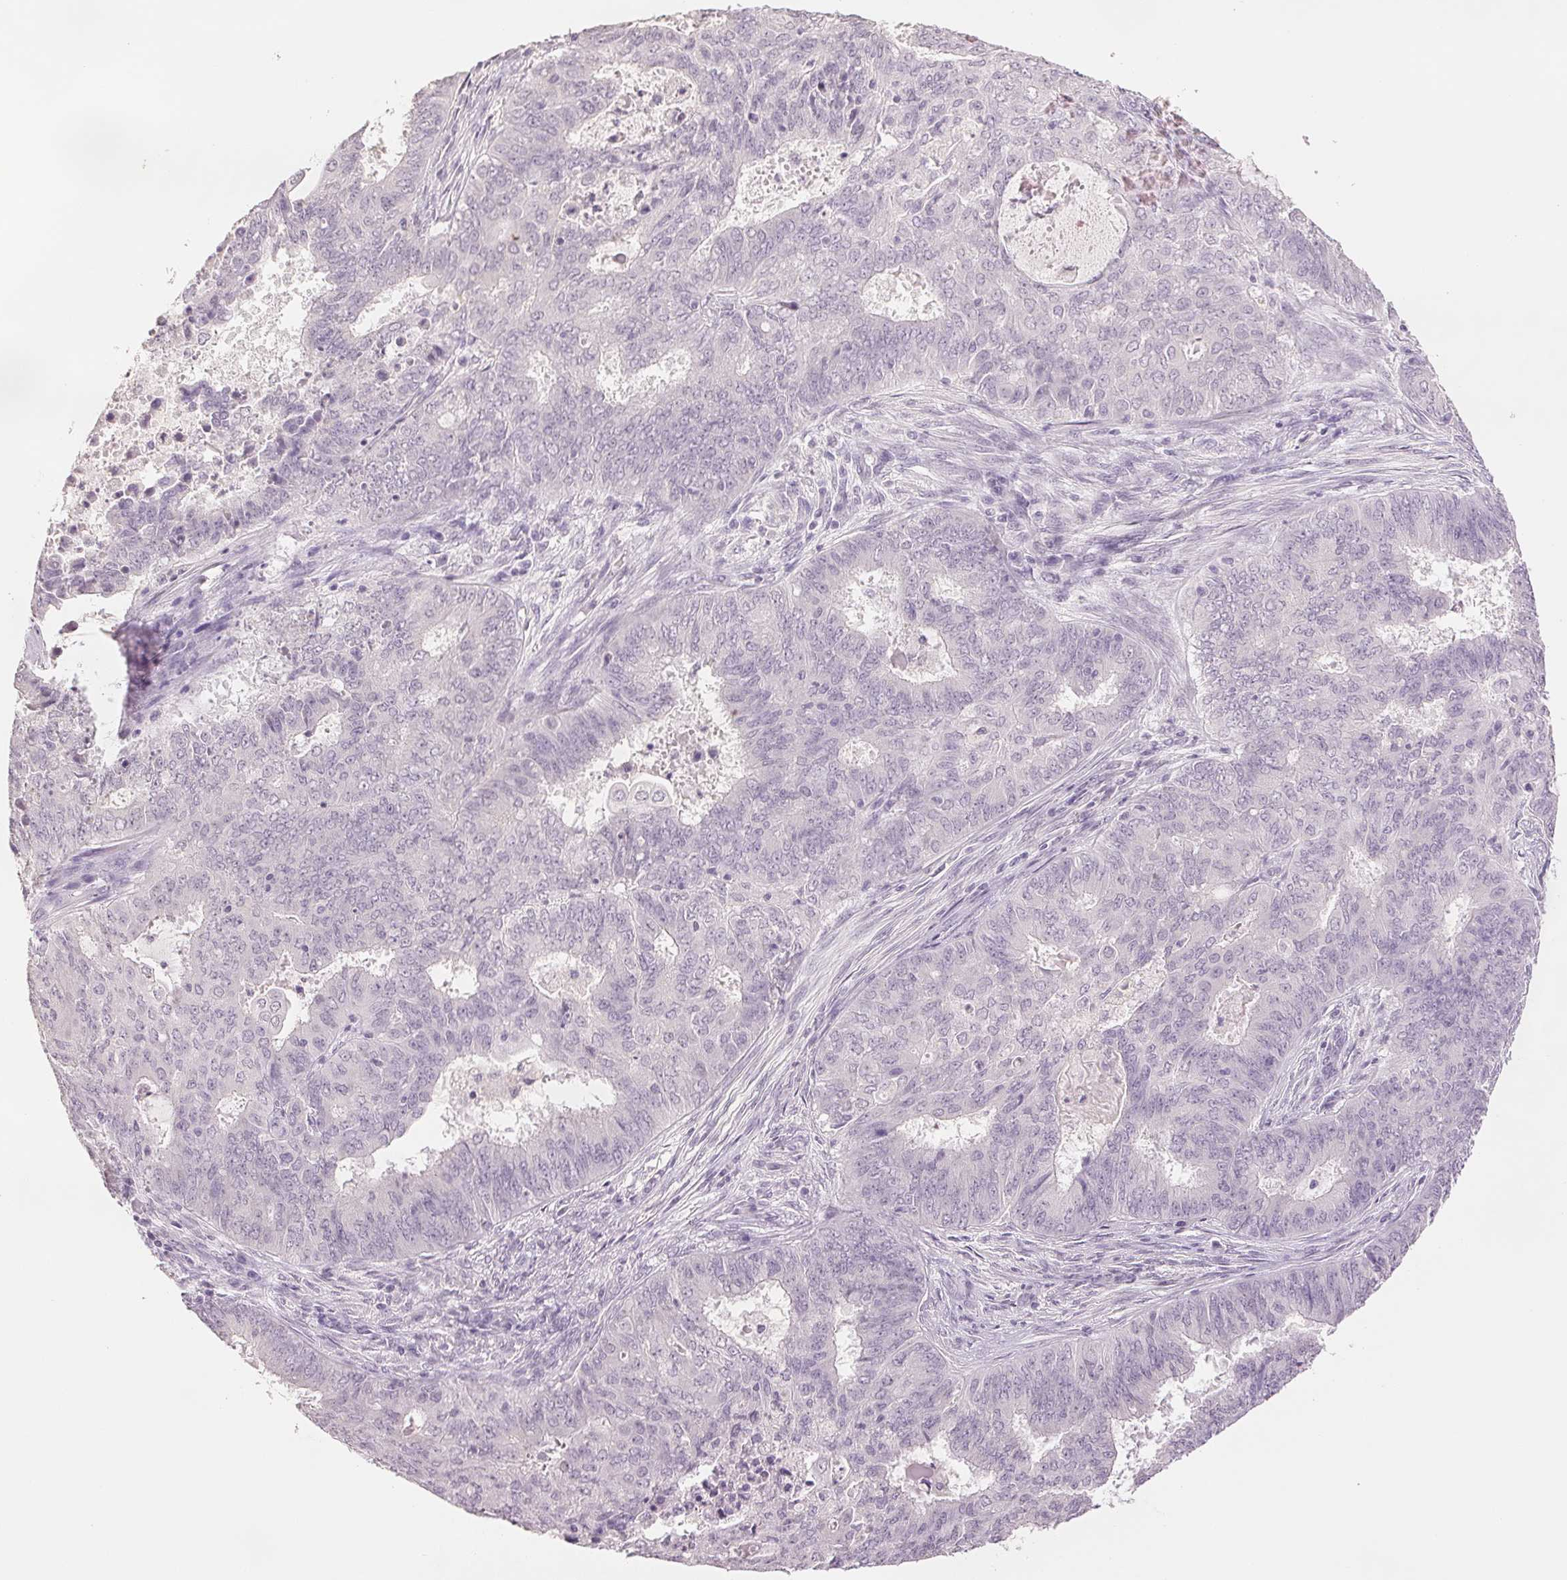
{"staining": {"intensity": "negative", "quantity": "none", "location": "none"}, "tissue": "endometrial cancer", "cell_type": "Tumor cells", "image_type": "cancer", "snomed": [{"axis": "morphology", "description": "Adenocarcinoma, NOS"}, {"axis": "topography", "description": "Endometrium"}], "caption": "Tumor cells show no significant protein positivity in endometrial adenocarcinoma.", "gene": "SCGN", "patient": {"sex": "female", "age": 62}}